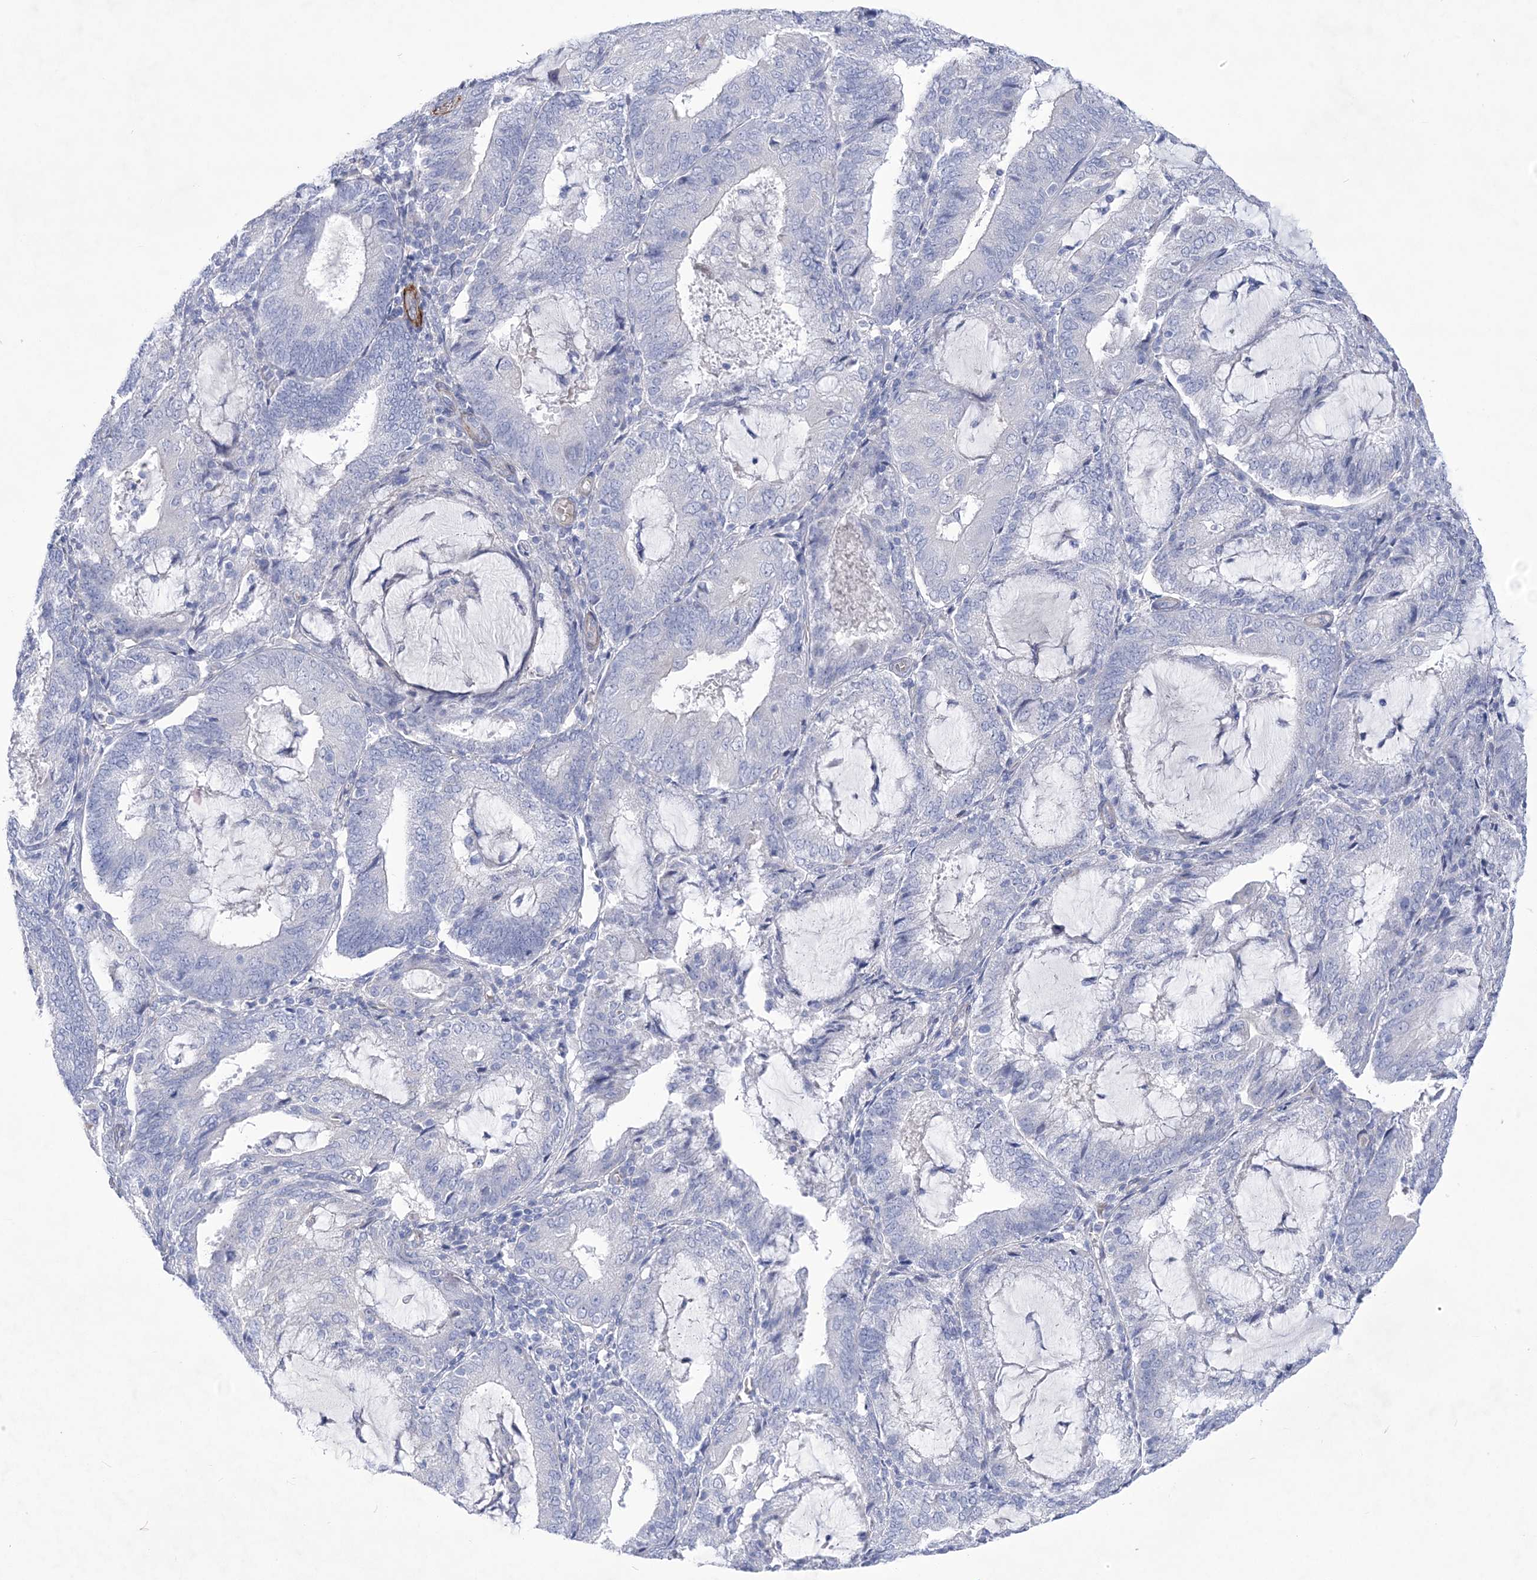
{"staining": {"intensity": "negative", "quantity": "none", "location": "none"}, "tissue": "endometrial cancer", "cell_type": "Tumor cells", "image_type": "cancer", "snomed": [{"axis": "morphology", "description": "Adenocarcinoma, NOS"}, {"axis": "topography", "description": "Endometrium"}], "caption": "Tumor cells are negative for protein expression in human endometrial cancer (adenocarcinoma).", "gene": "WDR74", "patient": {"sex": "female", "age": 81}}